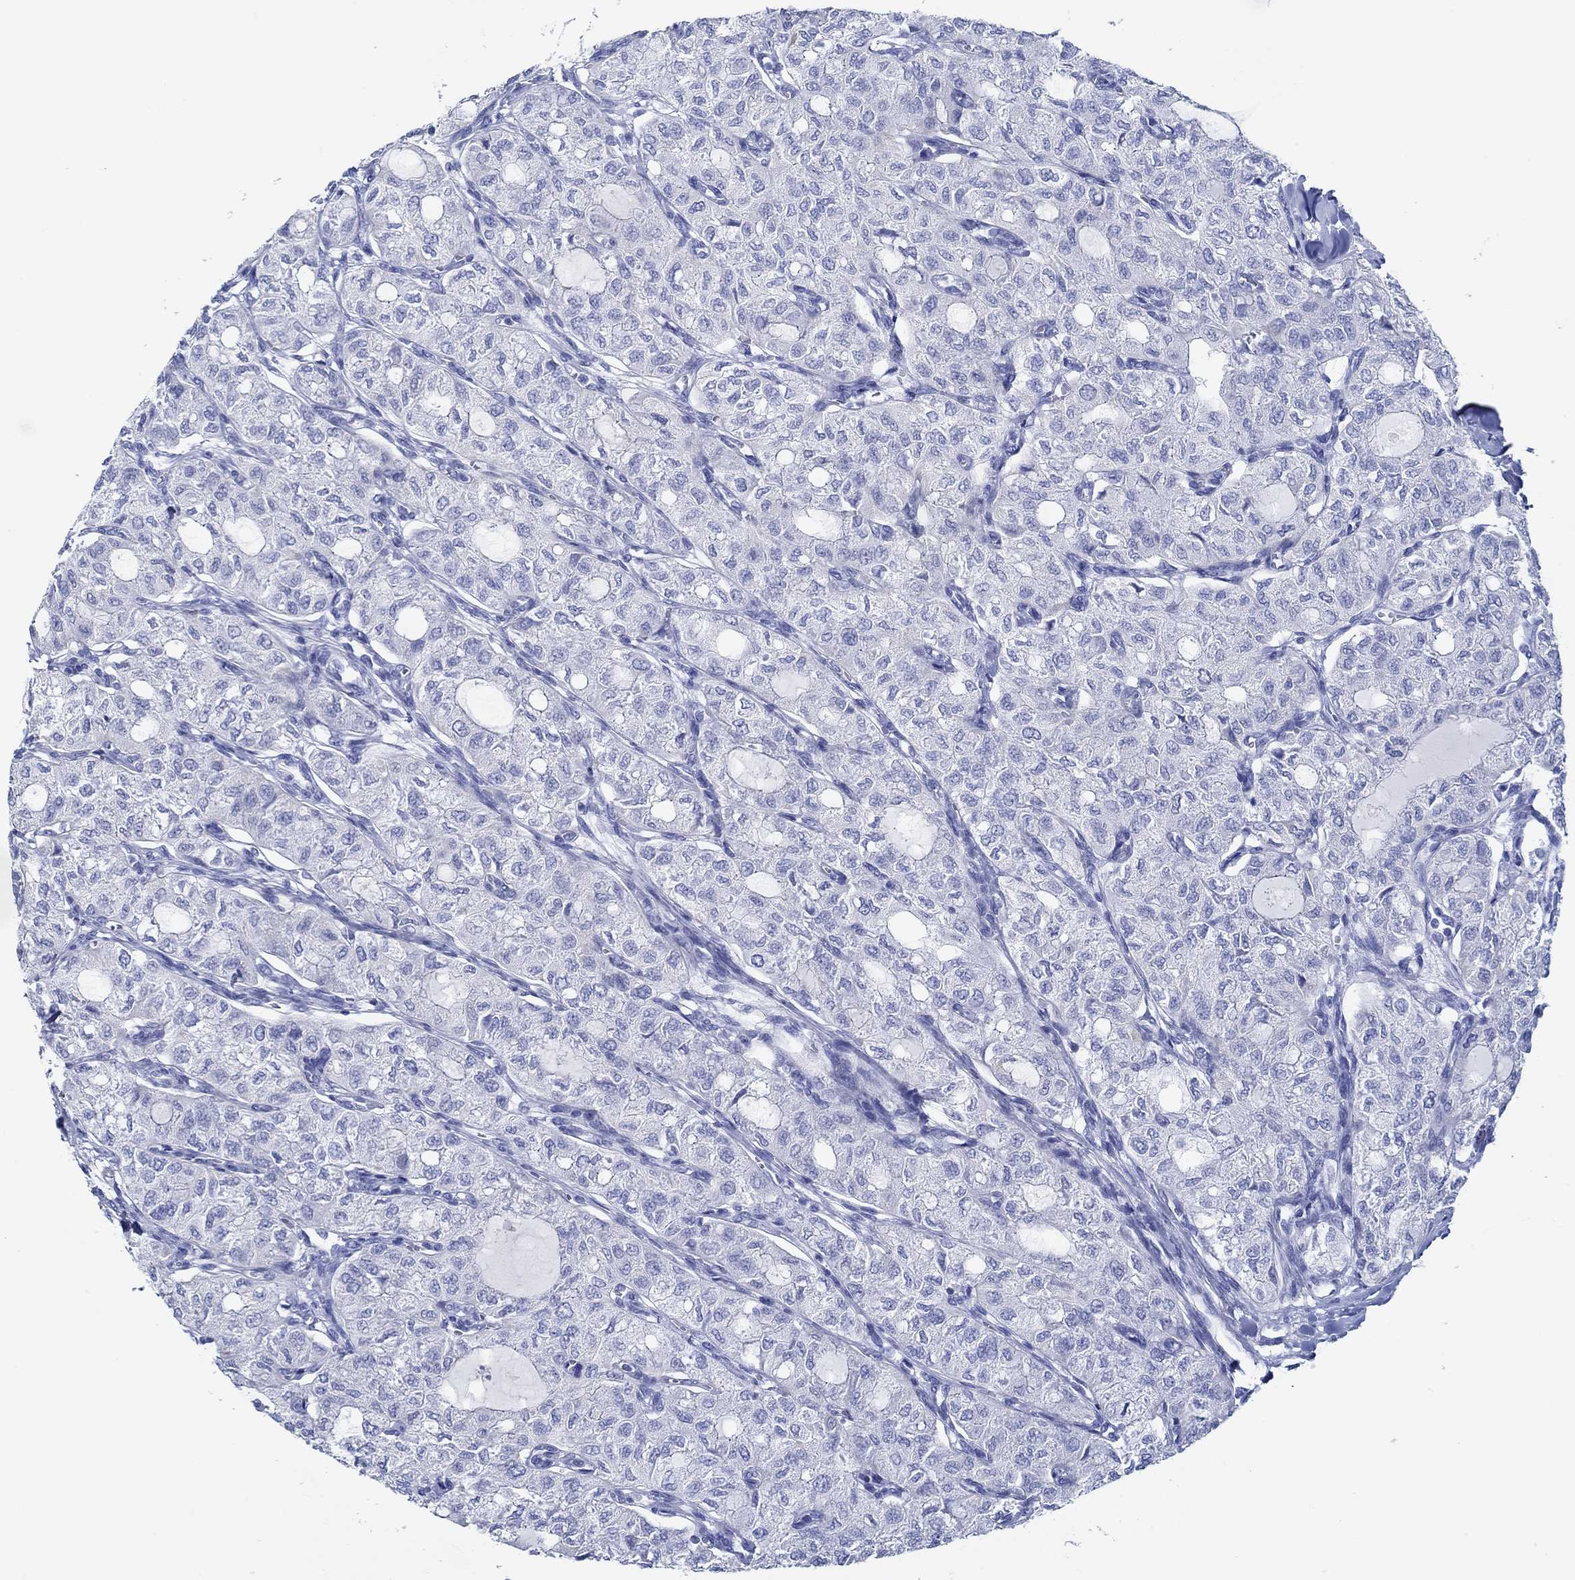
{"staining": {"intensity": "negative", "quantity": "none", "location": "none"}, "tissue": "thyroid cancer", "cell_type": "Tumor cells", "image_type": "cancer", "snomed": [{"axis": "morphology", "description": "Follicular adenoma carcinoma, NOS"}, {"axis": "topography", "description": "Thyroid gland"}], "caption": "Immunohistochemistry micrograph of human thyroid cancer (follicular adenoma carcinoma) stained for a protein (brown), which demonstrates no expression in tumor cells.", "gene": "IGFBP6", "patient": {"sex": "male", "age": 75}}